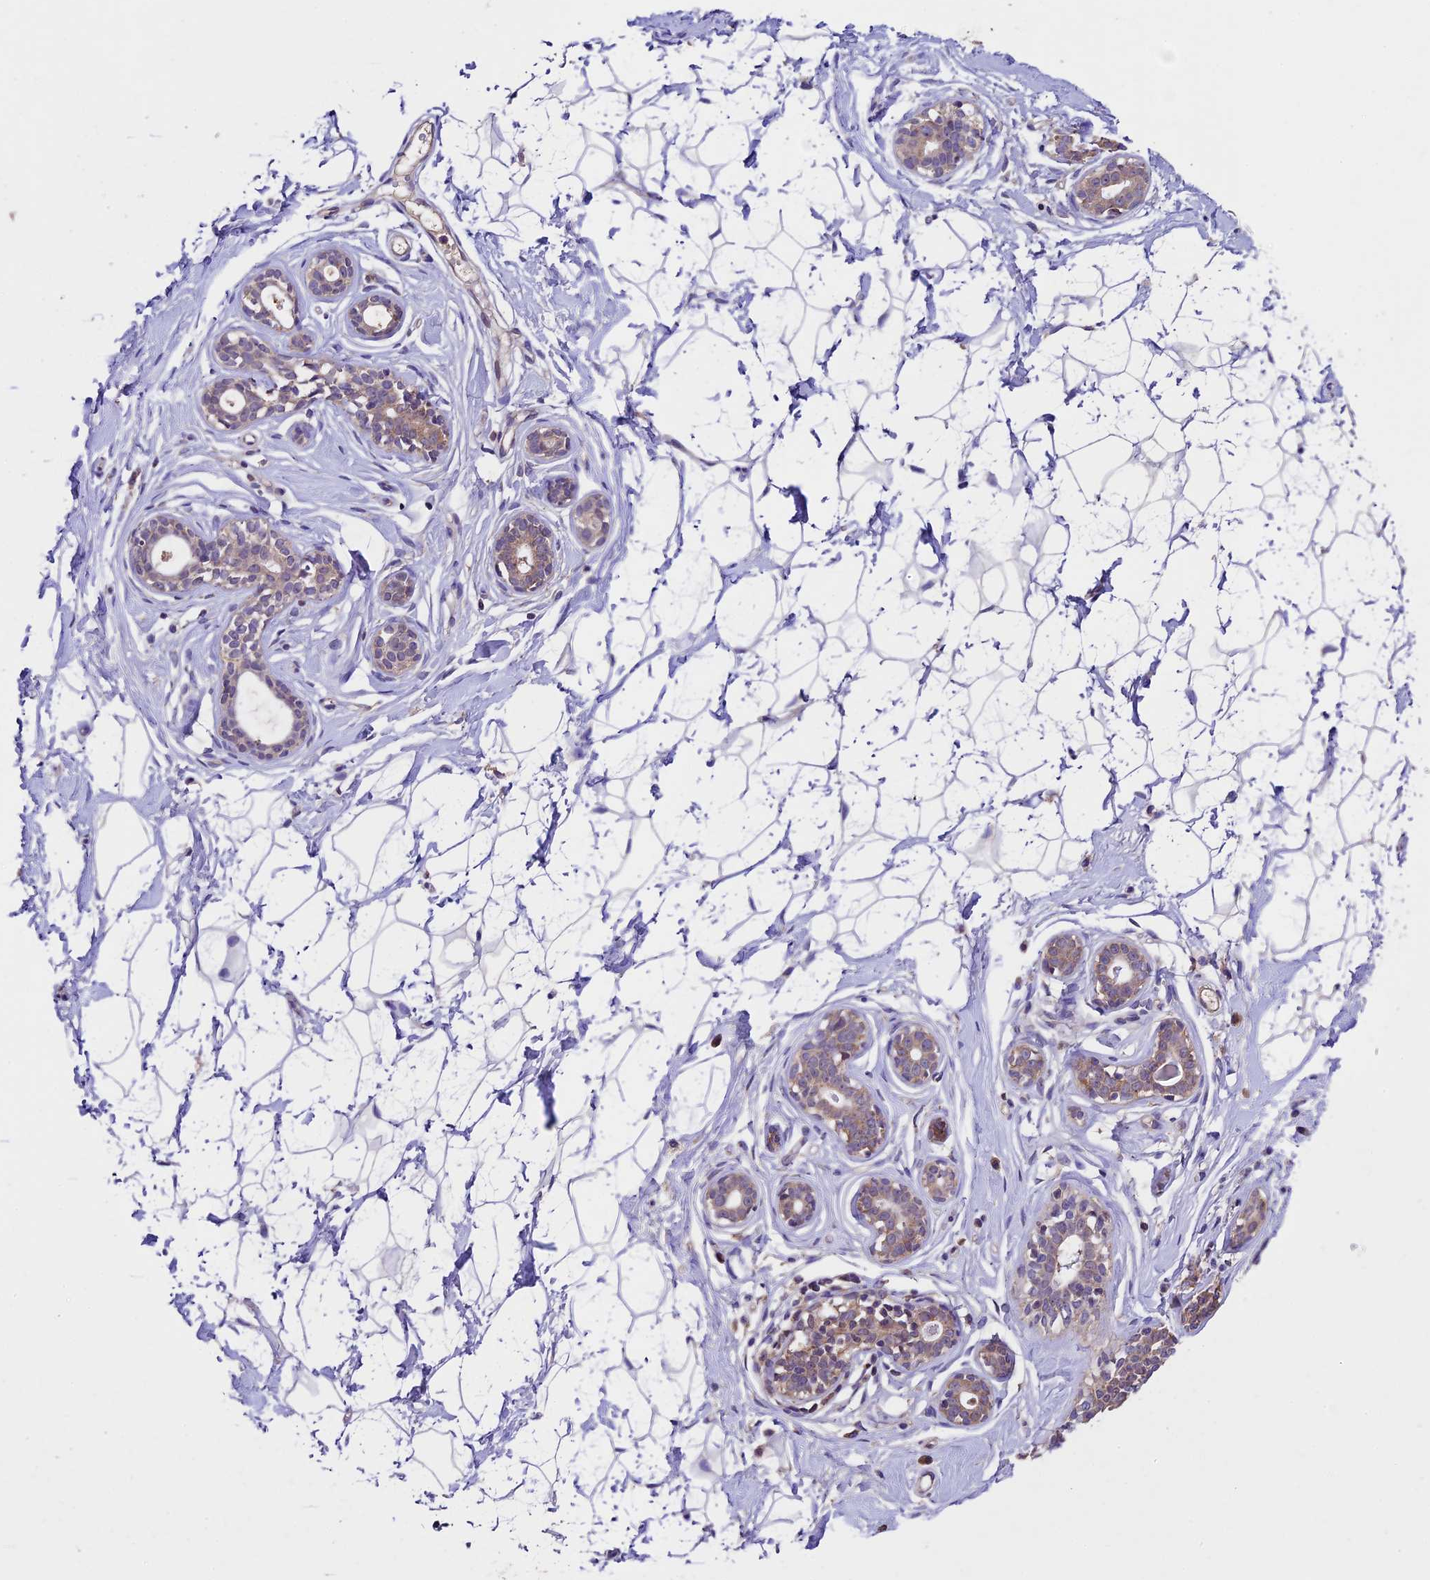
{"staining": {"intensity": "negative", "quantity": "none", "location": "none"}, "tissue": "breast", "cell_type": "Adipocytes", "image_type": "normal", "snomed": [{"axis": "morphology", "description": "Normal tissue, NOS"}, {"axis": "morphology", "description": "Adenoma, NOS"}, {"axis": "topography", "description": "Breast"}], "caption": "Adipocytes show no significant staining in benign breast.", "gene": "SBNO2", "patient": {"sex": "female", "age": 23}}